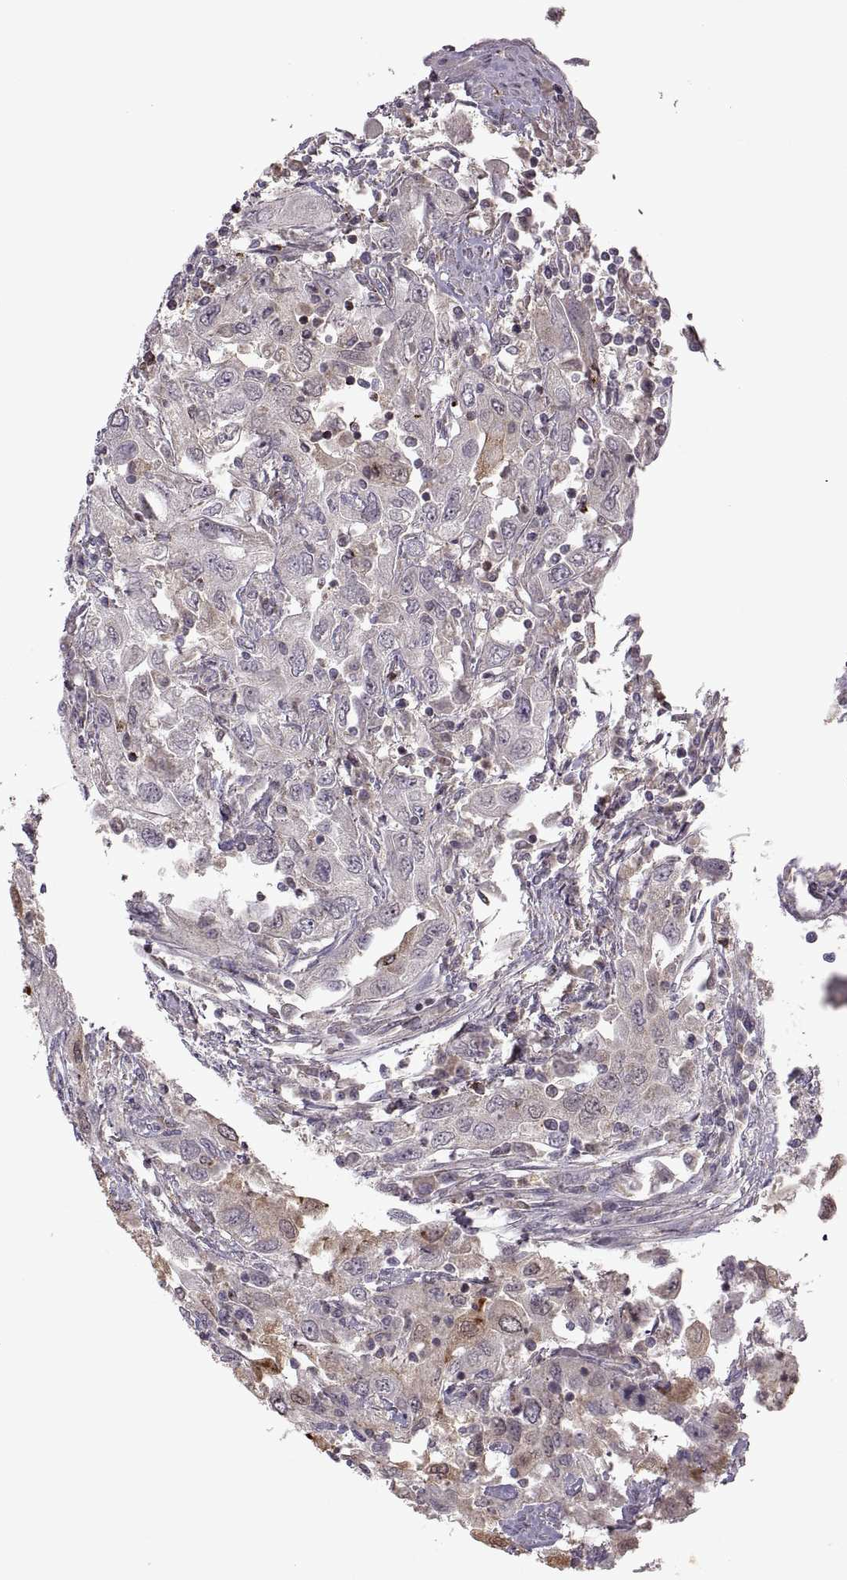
{"staining": {"intensity": "negative", "quantity": "none", "location": "none"}, "tissue": "urothelial cancer", "cell_type": "Tumor cells", "image_type": "cancer", "snomed": [{"axis": "morphology", "description": "Urothelial carcinoma, High grade"}, {"axis": "topography", "description": "Urinary bladder"}], "caption": "High power microscopy micrograph of an immunohistochemistry photomicrograph of urothelial cancer, revealing no significant staining in tumor cells.", "gene": "PIERCE1", "patient": {"sex": "male", "age": 76}}